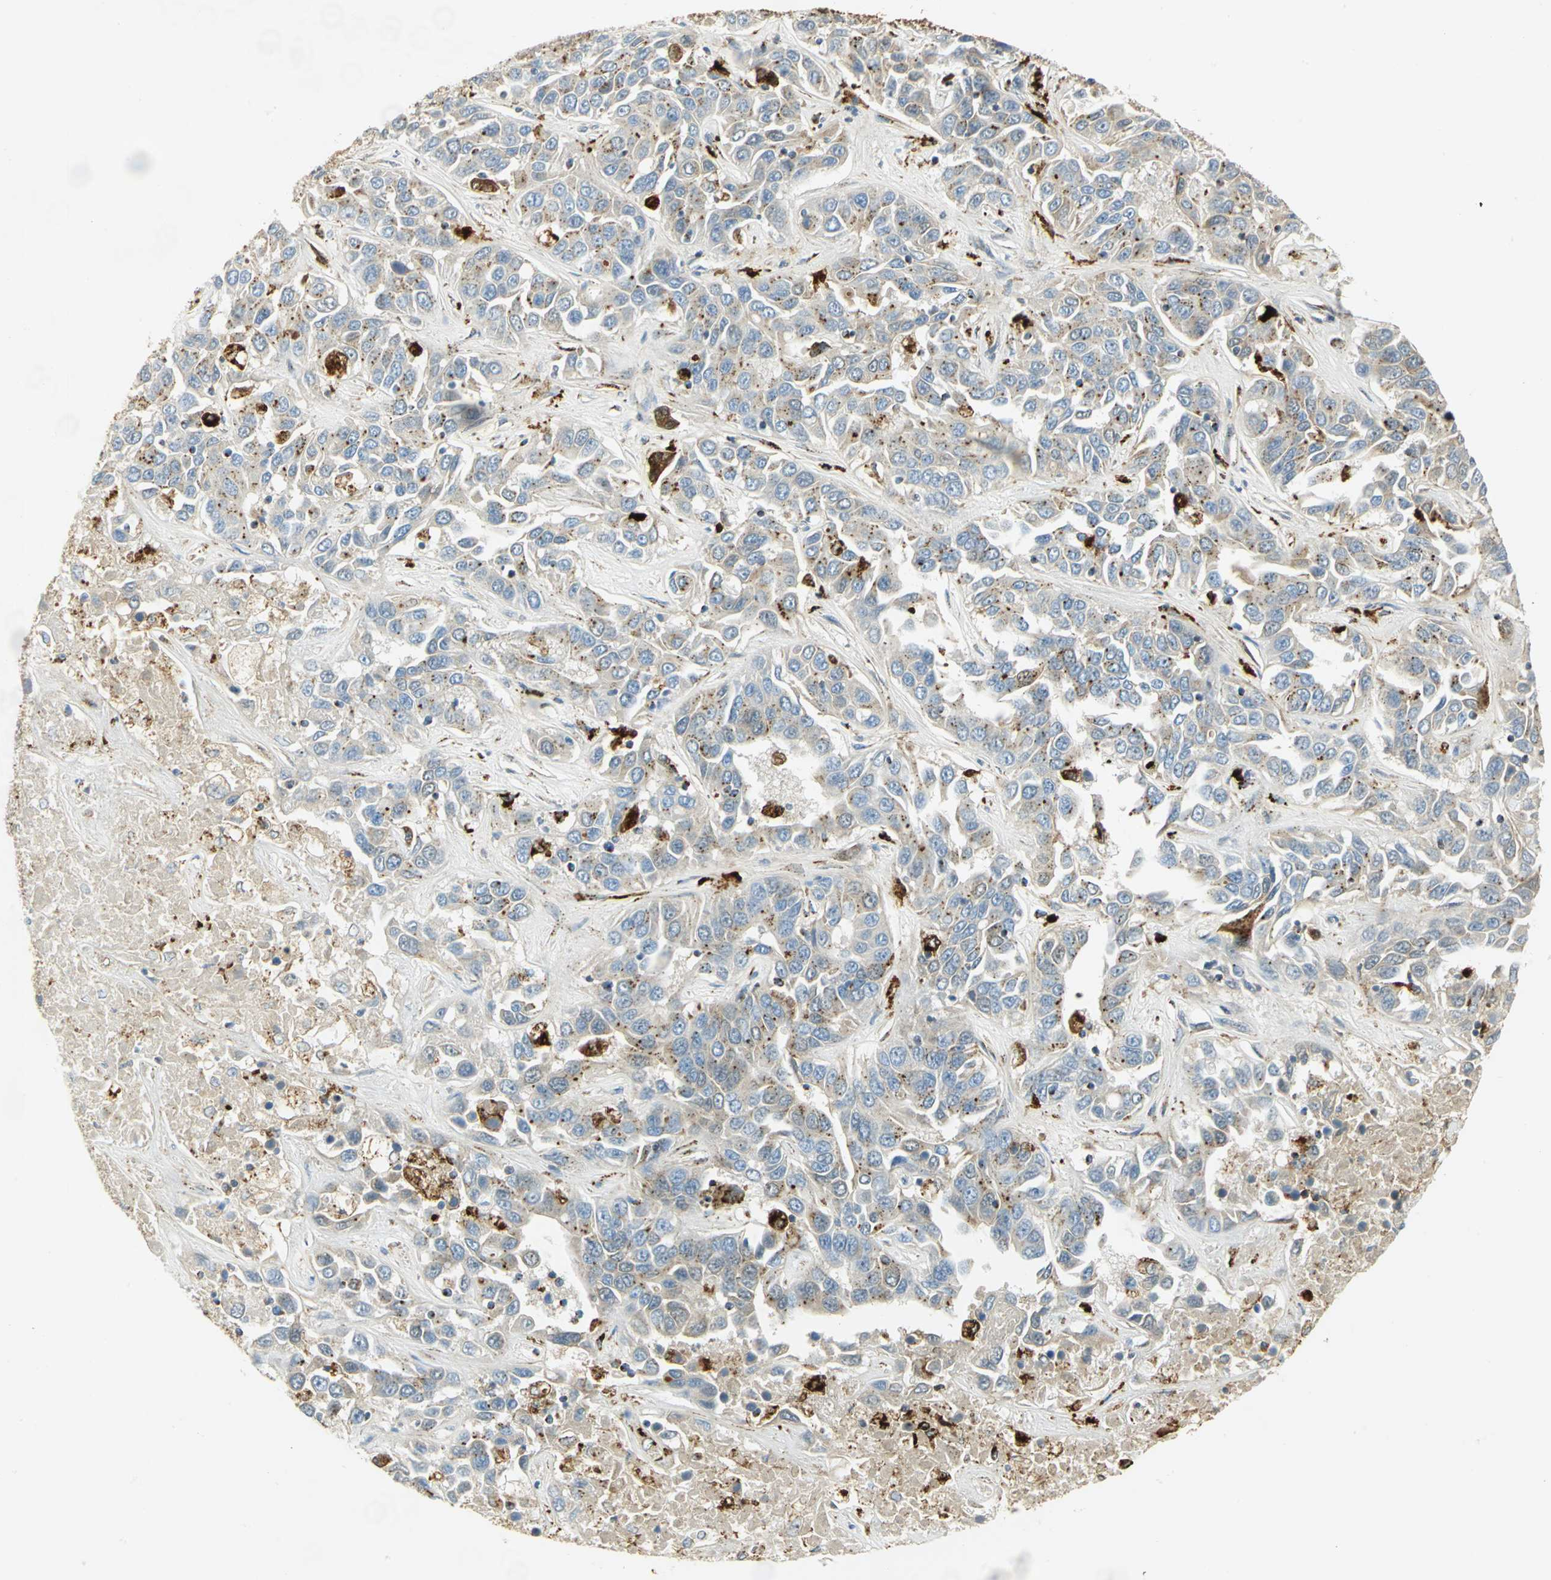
{"staining": {"intensity": "moderate", "quantity": ">75%", "location": "cytoplasmic/membranous"}, "tissue": "liver cancer", "cell_type": "Tumor cells", "image_type": "cancer", "snomed": [{"axis": "morphology", "description": "Cholangiocarcinoma"}, {"axis": "topography", "description": "Liver"}], "caption": "This is an image of immunohistochemistry (IHC) staining of cholangiocarcinoma (liver), which shows moderate expression in the cytoplasmic/membranous of tumor cells.", "gene": "ARSA", "patient": {"sex": "female", "age": 52}}